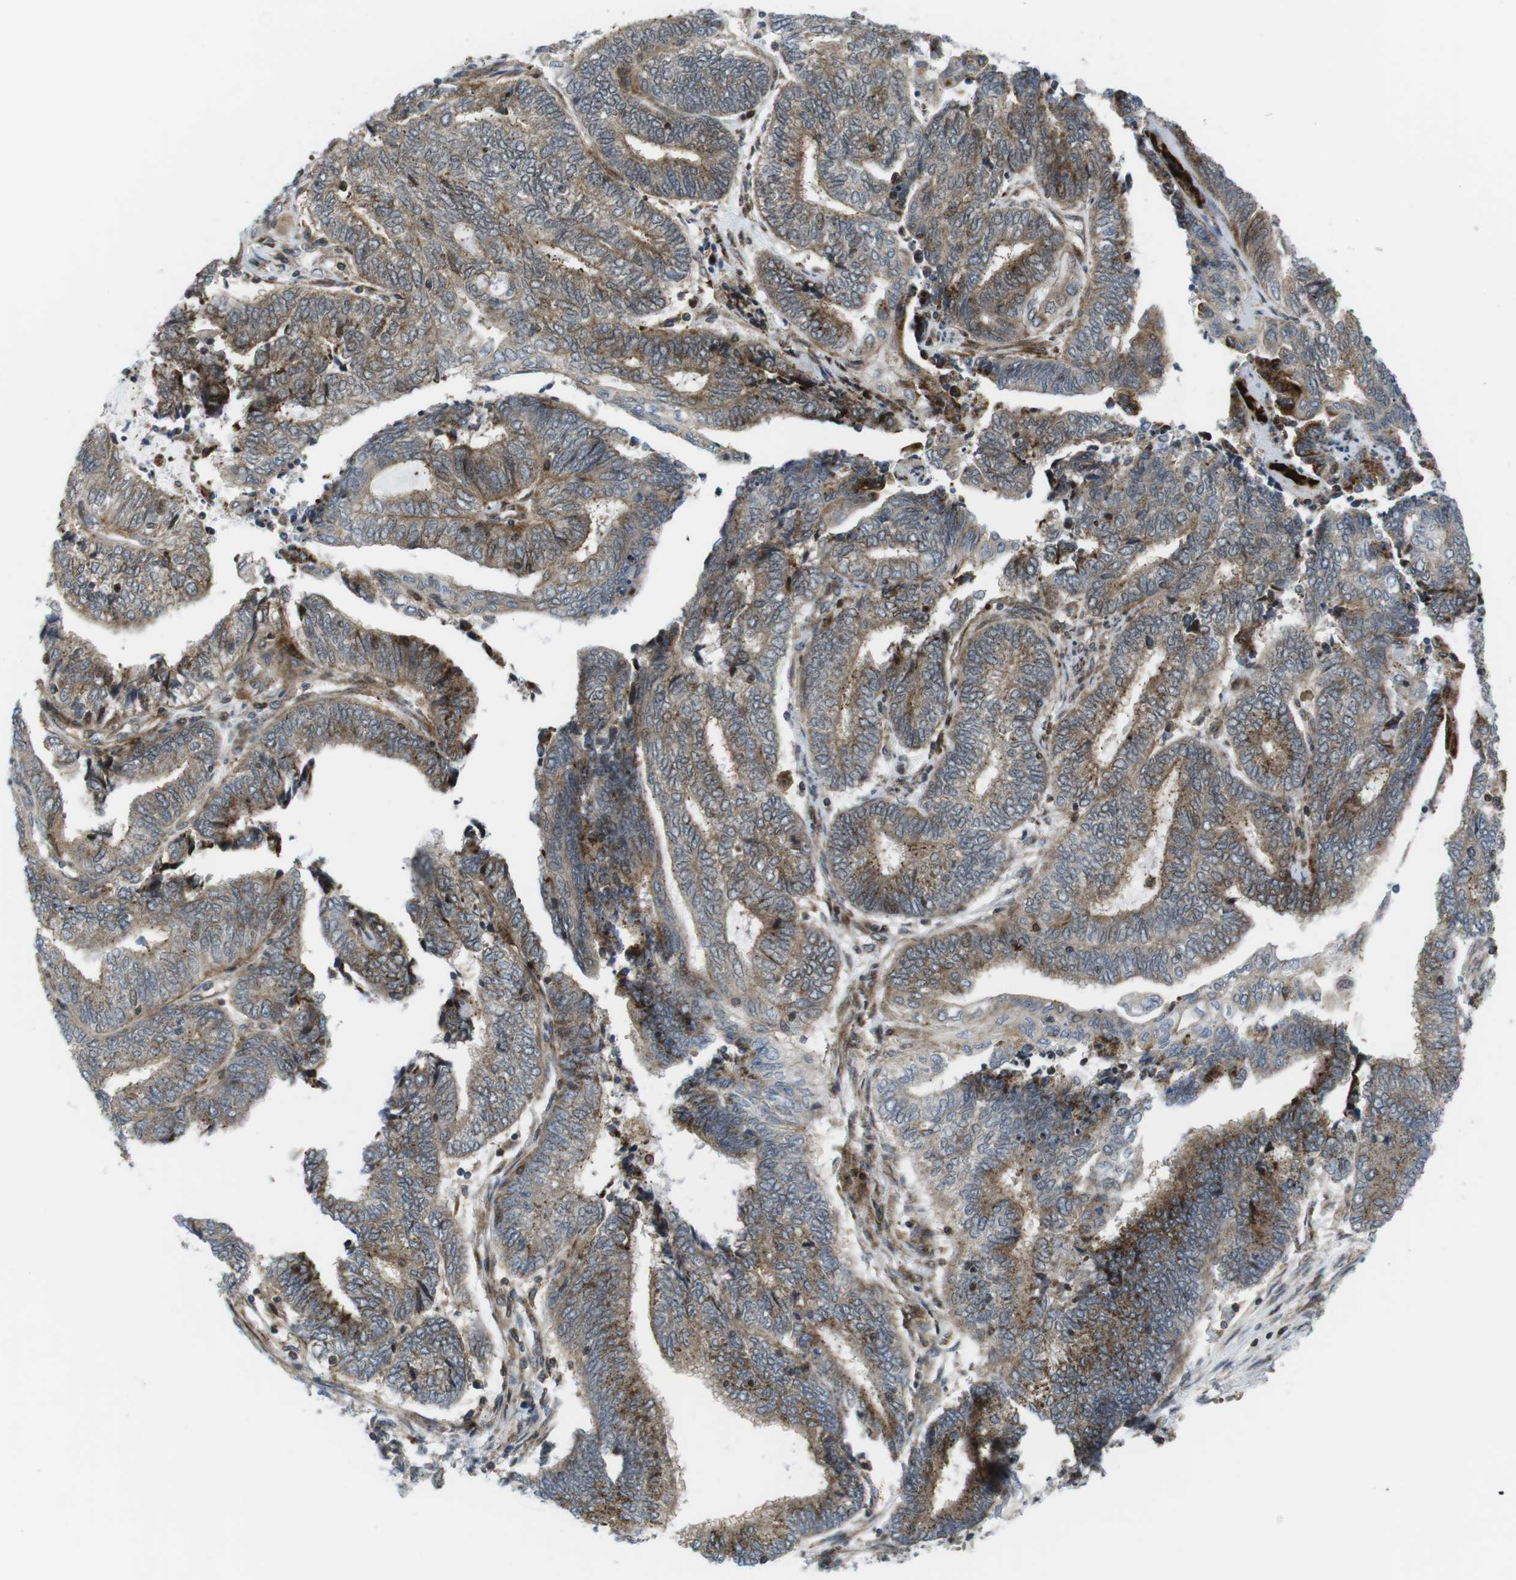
{"staining": {"intensity": "moderate", "quantity": ">75%", "location": "cytoplasmic/membranous"}, "tissue": "endometrial cancer", "cell_type": "Tumor cells", "image_type": "cancer", "snomed": [{"axis": "morphology", "description": "Adenocarcinoma, NOS"}, {"axis": "topography", "description": "Uterus"}, {"axis": "topography", "description": "Endometrium"}], "caption": "Immunohistochemical staining of endometrial adenocarcinoma exhibits medium levels of moderate cytoplasmic/membranous protein expression in about >75% of tumor cells.", "gene": "CUL7", "patient": {"sex": "female", "age": 70}}